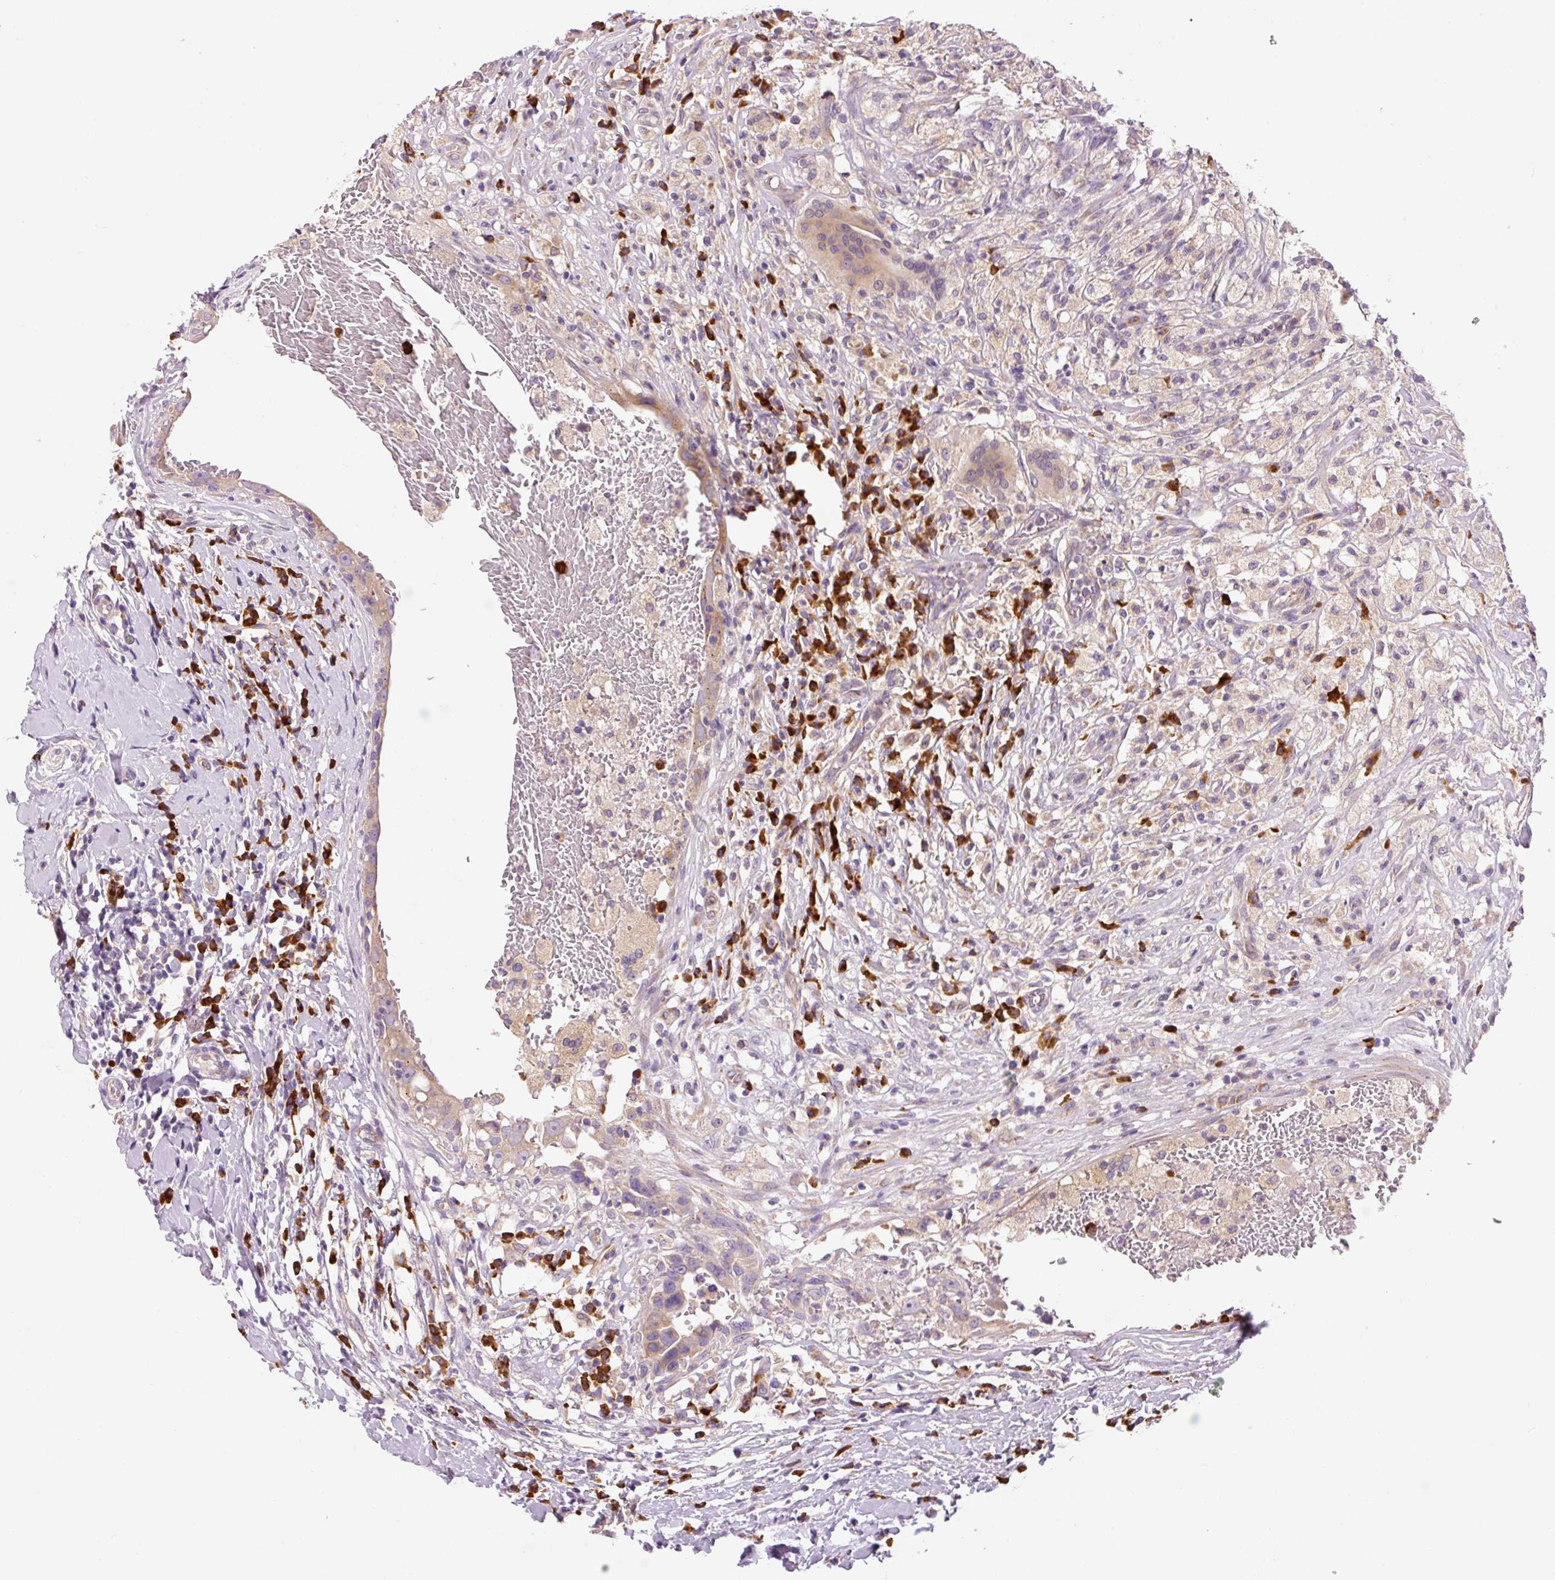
{"staining": {"intensity": "weak", "quantity": ">75%", "location": "cytoplasmic/membranous"}, "tissue": "breast cancer", "cell_type": "Tumor cells", "image_type": "cancer", "snomed": [{"axis": "morphology", "description": "Duct carcinoma"}, {"axis": "topography", "description": "Breast"}], "caption": "Immunohistochemistry (IHC) of breast intraductal carcinoma displays low levels of weak cytoplasmic/membranous expression in approximately >75% of tumor cells.", "gene": "PNPLA5", "patient": {"sex": "female", "age": 27}}